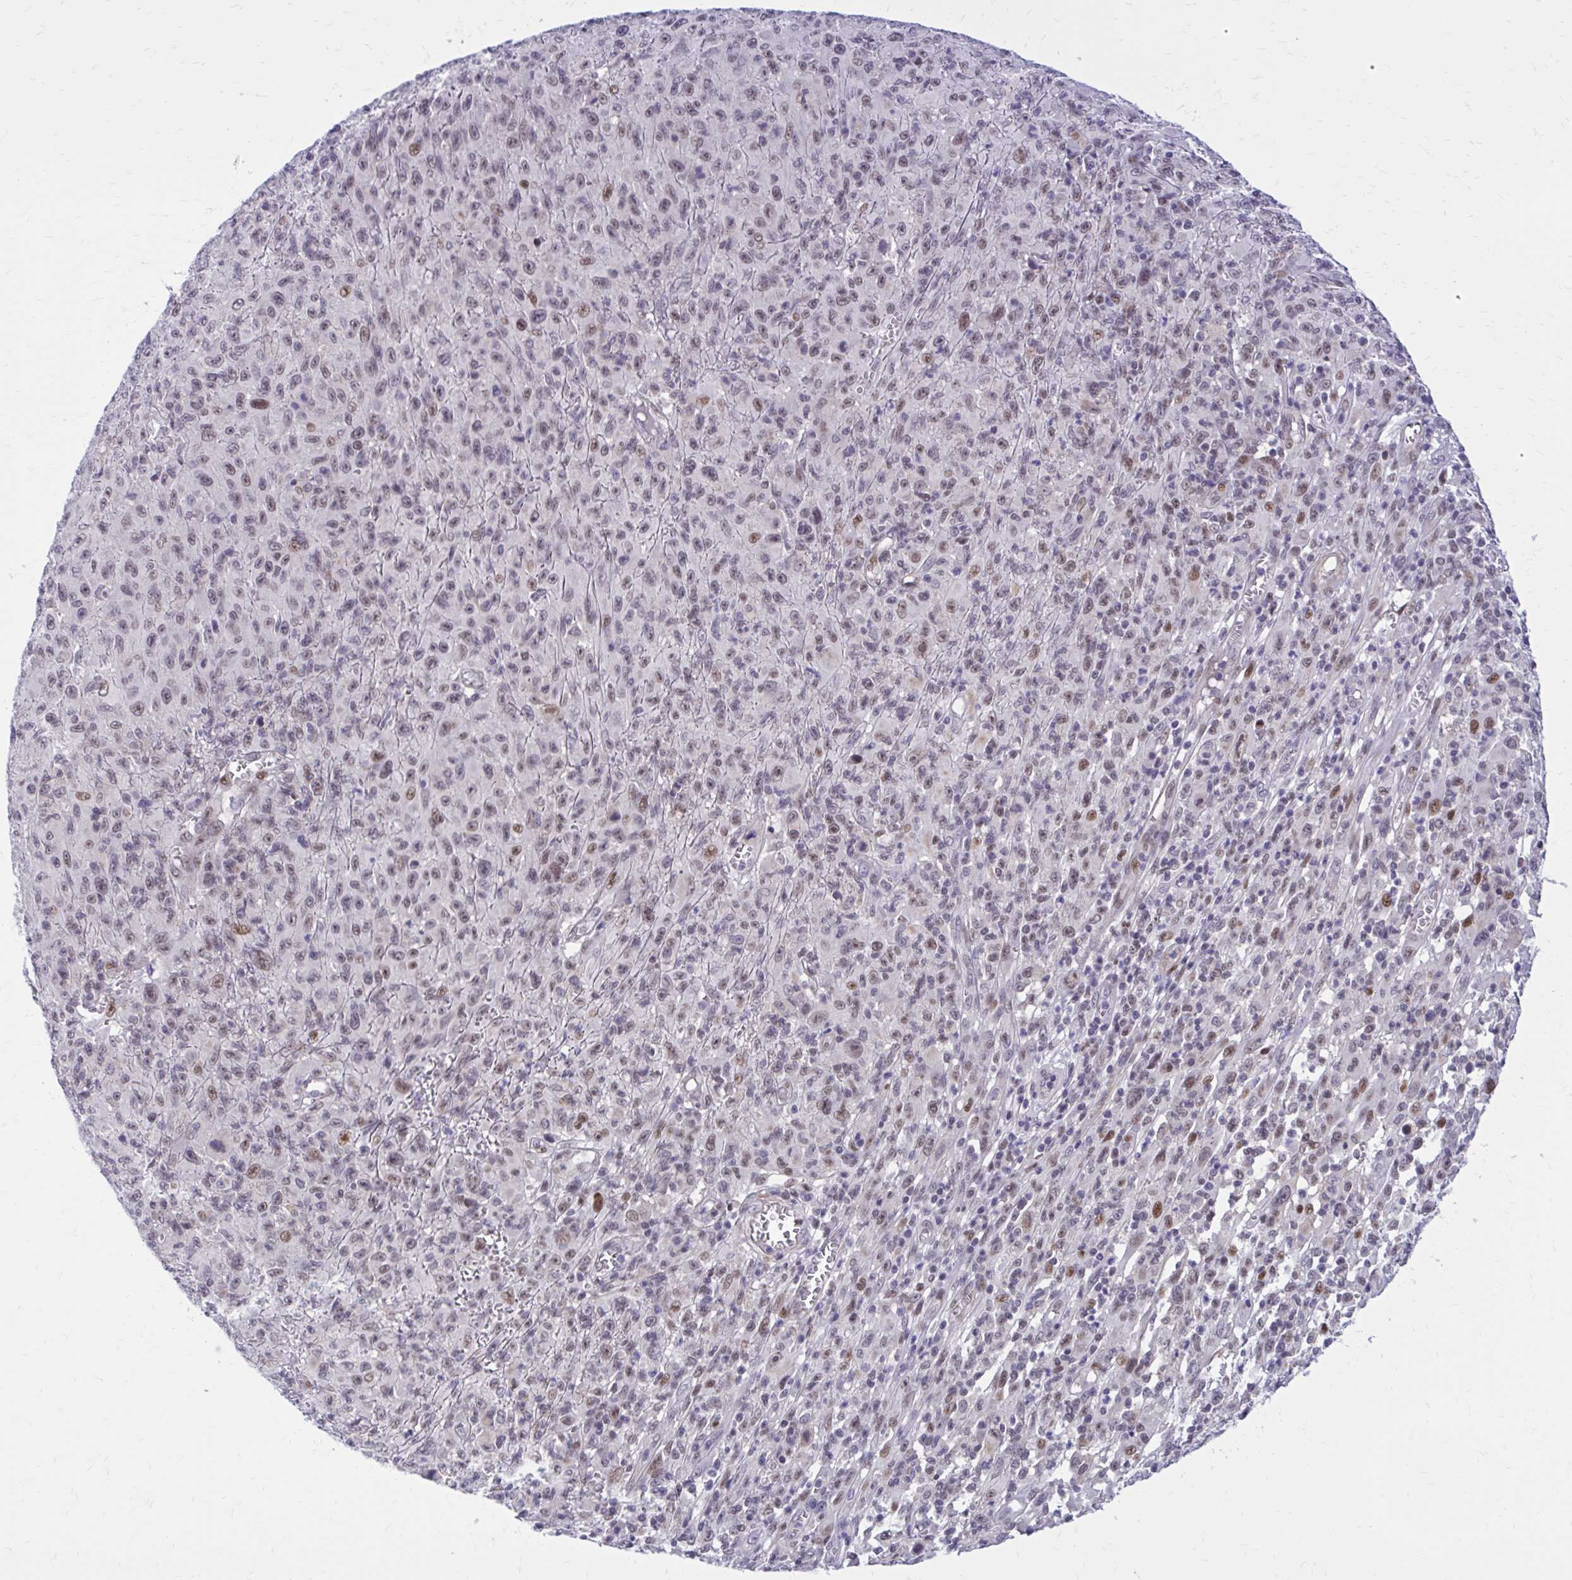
{"staining": {"intensity": "moderate", "quantity": ">75%", "location": "nuclear"}, "tissue": "melanoma", "cell_type": "Tumor cells", "image_type": "cancer", "snomed": [{"axis": "morphology", "description": "Malignant melanoma, NOS"}, {"axis": "topography", "description": "Skin"}], "caption": "Brown immunohistochemical staining in human malignant melanoma reveals moderate nuclear staining in about >75% of tumor cells.", "gene": "ZBTB25", "patient": {"sex": "male", "age": 46}}